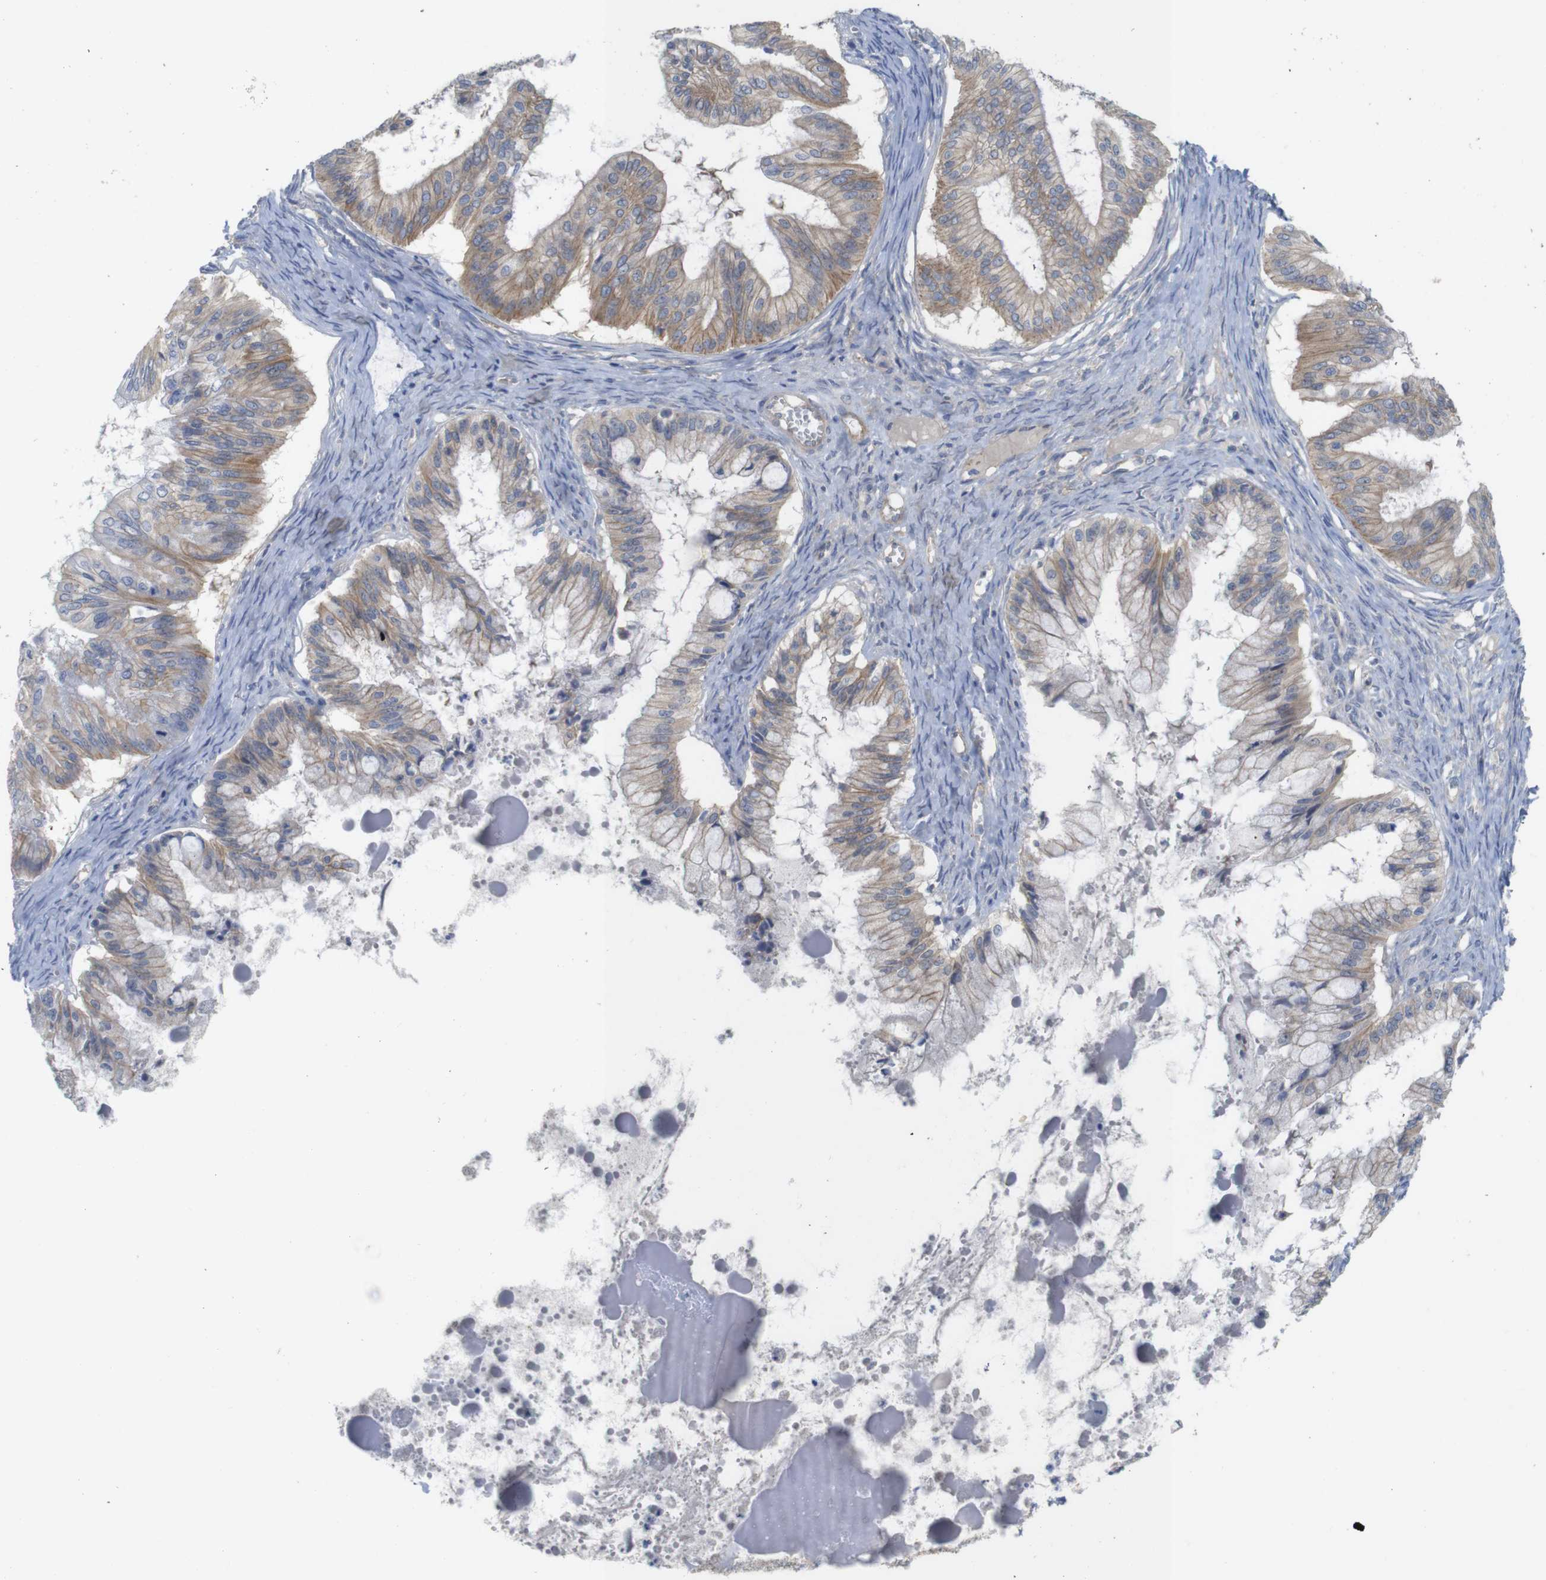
{"staining": {"intensity": "moderate", "quantity": "25%-75%", "location": "cytoplasmic/membranous"}, "tissue": "ovarian cancer", "cell_type": "Tumor cells", "image_type": "cancer", "snomed": [{"axis": "morphology", "description": "Cystadenocarcinoma, mucinous, NOS"}, {"axis": "topography", "description": "Ovary"}], "caption": "IHC staining of ovarian cancer, which exhibits medium levels of moderate cytoplasmic/membranous expression in about 25%-75% of tumor cells indicating moderate cytoplasmic/membranous protein positivity. The staining was performed using DAB (brown) for protein detection and nuclei were counterstained in hematoxylin (blue).", "gene": "KIDINS220", "patient": {"sex": "female", "age": 57}}